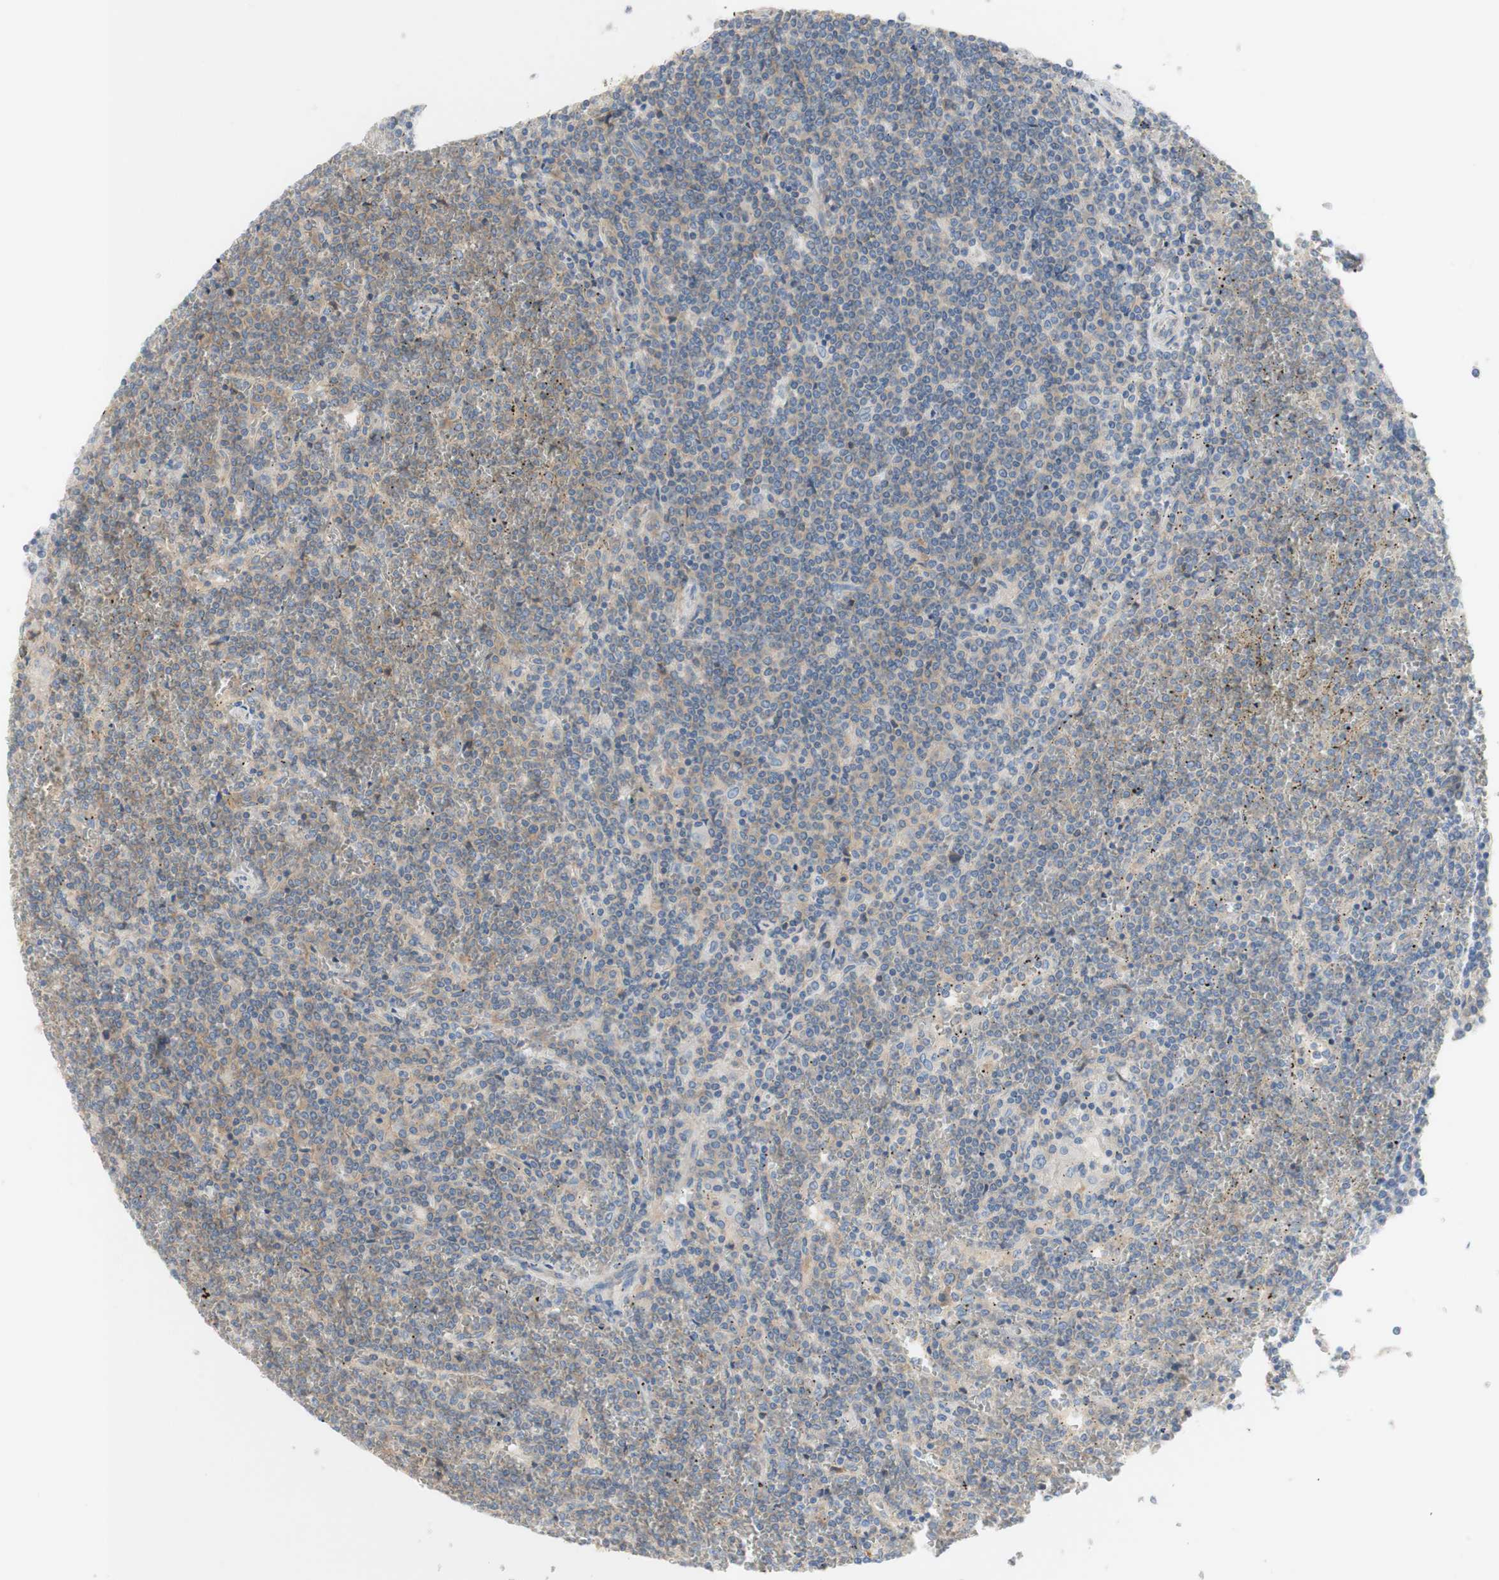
{"staining": {"intensity": "negative", "quantity": "none", "location": "none"}, "tissue": "lymphoma", "cell_type": "Tumor cells", "image_type": "cancer", "snomed": [{"axis": "morphology", "description": "Malignant lymphoma, non-Hodgkin's type, Low grade"}, {"axis": "topography", "description": "Spleen"}], "caption": "Immunohistochemical staining of lymphoma reveals no significant staining in tumor cells. Brightfield microscopy of IHC stained with DAB (brown) and hematoxylin (blue), captured at high magnification.", "gene": "ATP2B1", "patient": {"sex": "female", "age": 19}}